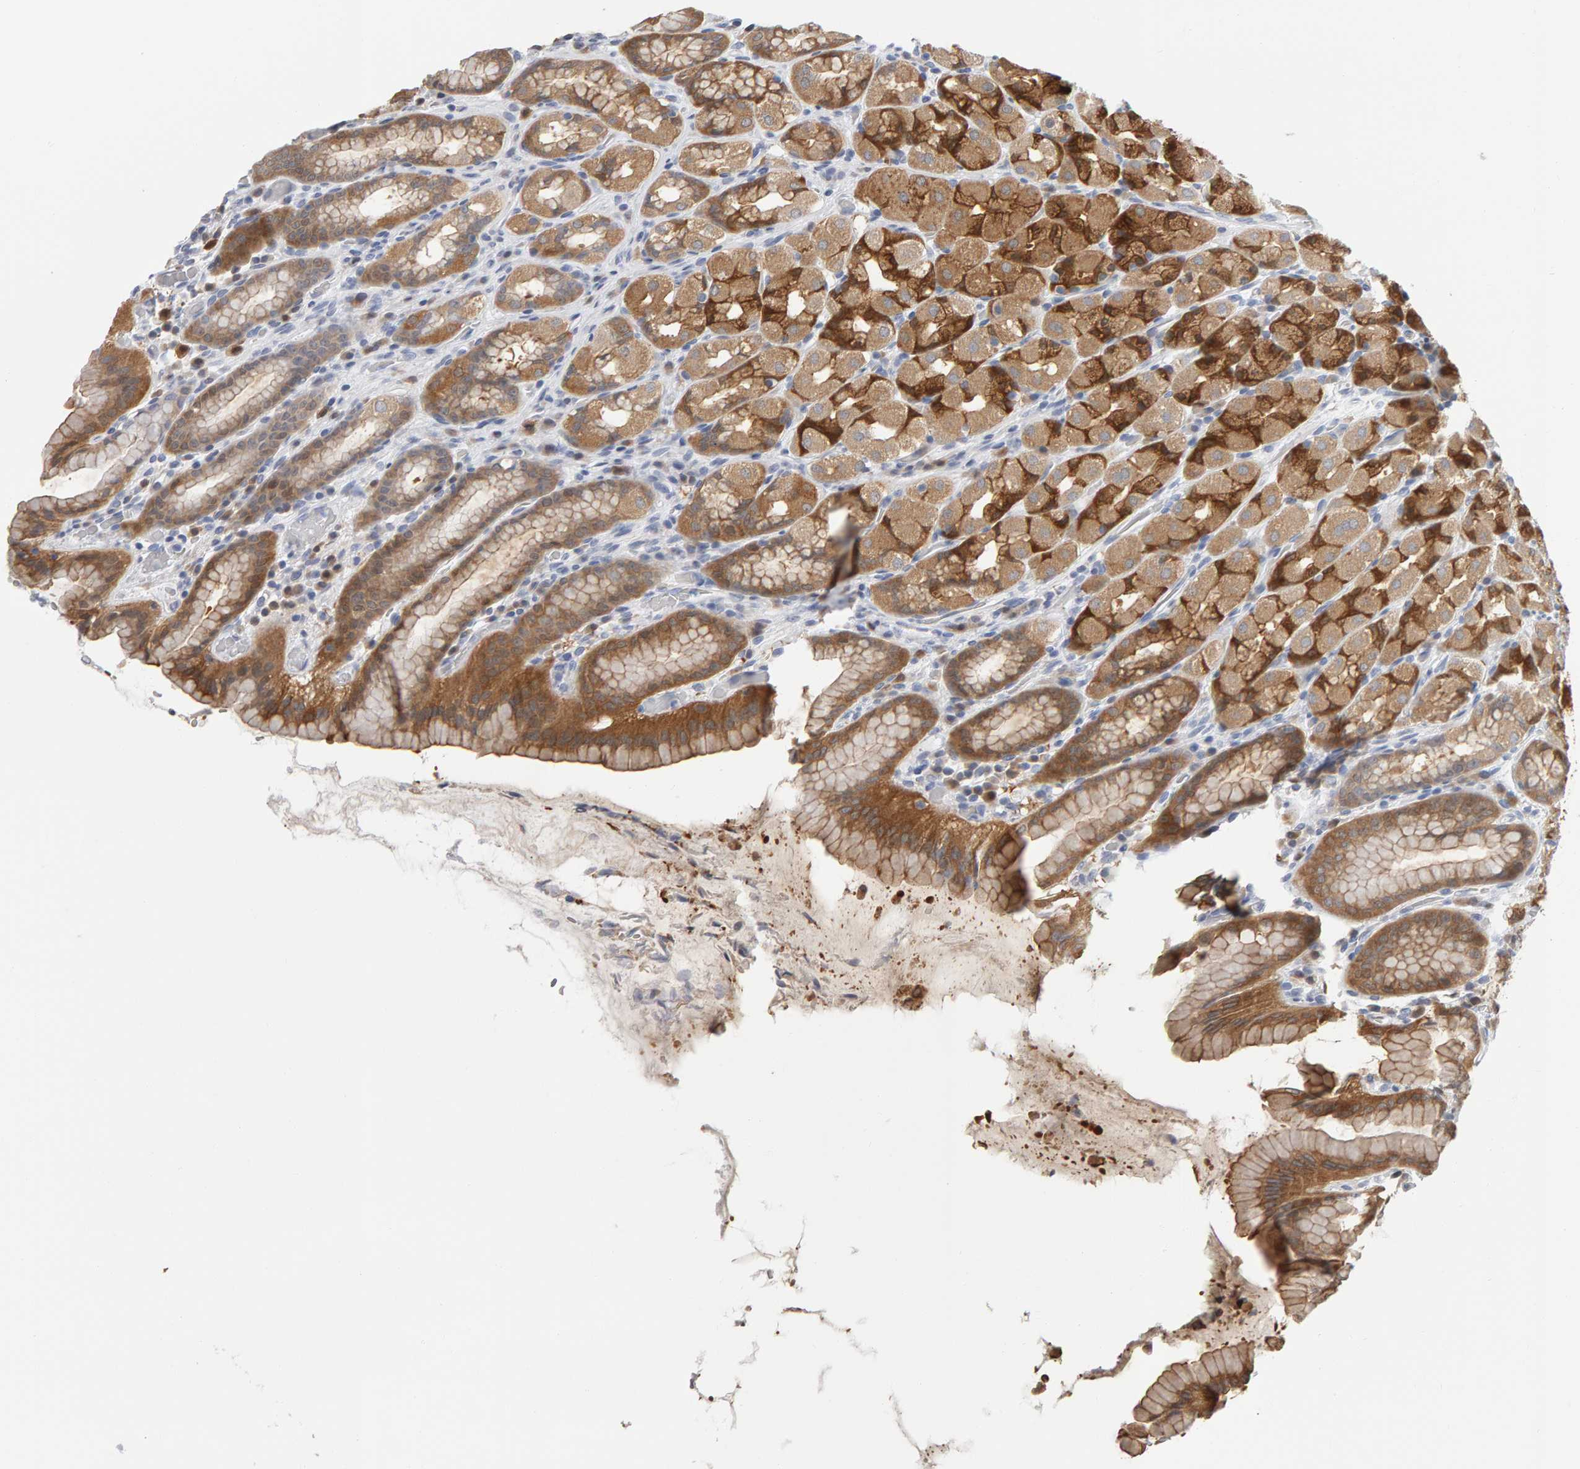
{"staining": {"intensity": "moderate", "quantity": ">75%", "location": "cytoplasmic/membranous"}, "tissue": "stomach", "cell_type": "Glandular cells", "image_type": "normal", "snomed": [{"axis": "morphology", "description": "Normal tissue, NOS"}, {"axis": "topography", "description": "Stomach, upper"}], "caption": "Benign stomach exhibits moderate cytoplasmic/membranous expression in about >75% of glandular cells.", "gene": "CTH", "patient": {"sex": "male", "age": 68}}